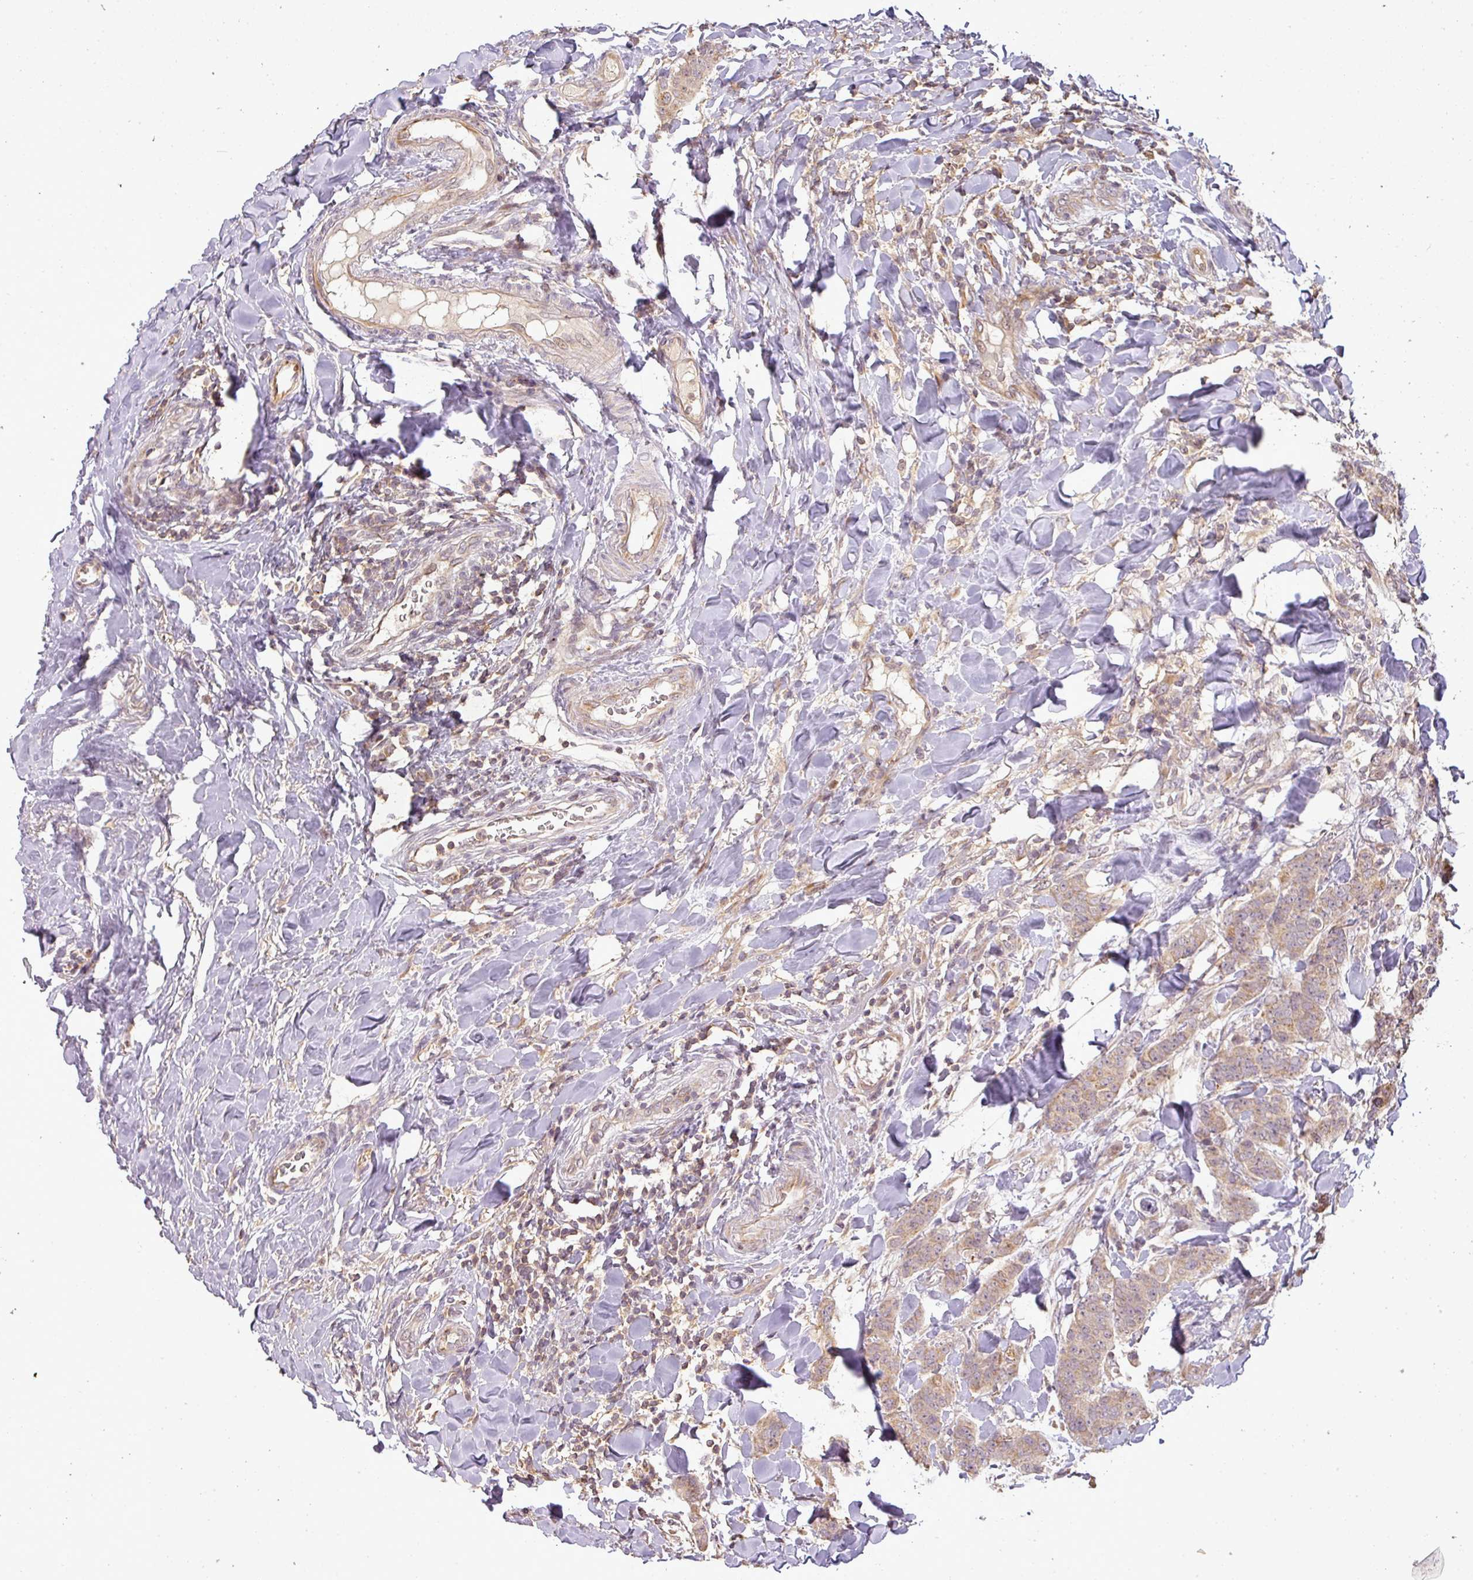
{"staining": {"intensity": "weak", "quantity": "25%-75%", "location": "cytoplasmic/membranous"}, "tissue": "breast cancer", "cell_type": "Tumor cells", "image_type": "cancer", "snomed": [{"axis": "morphology", "description": "Duct carcinoma"}, {"axis": "topography", "description": "Breast"}], "caption": "Breast cancer stained with a brown dye exhibits weak cytoplasmic/membranous positive positivity in approximately 25%-75% of tumor cells.", "gene": "FAIM", "patient": {"sex": "female", "age": 40}}